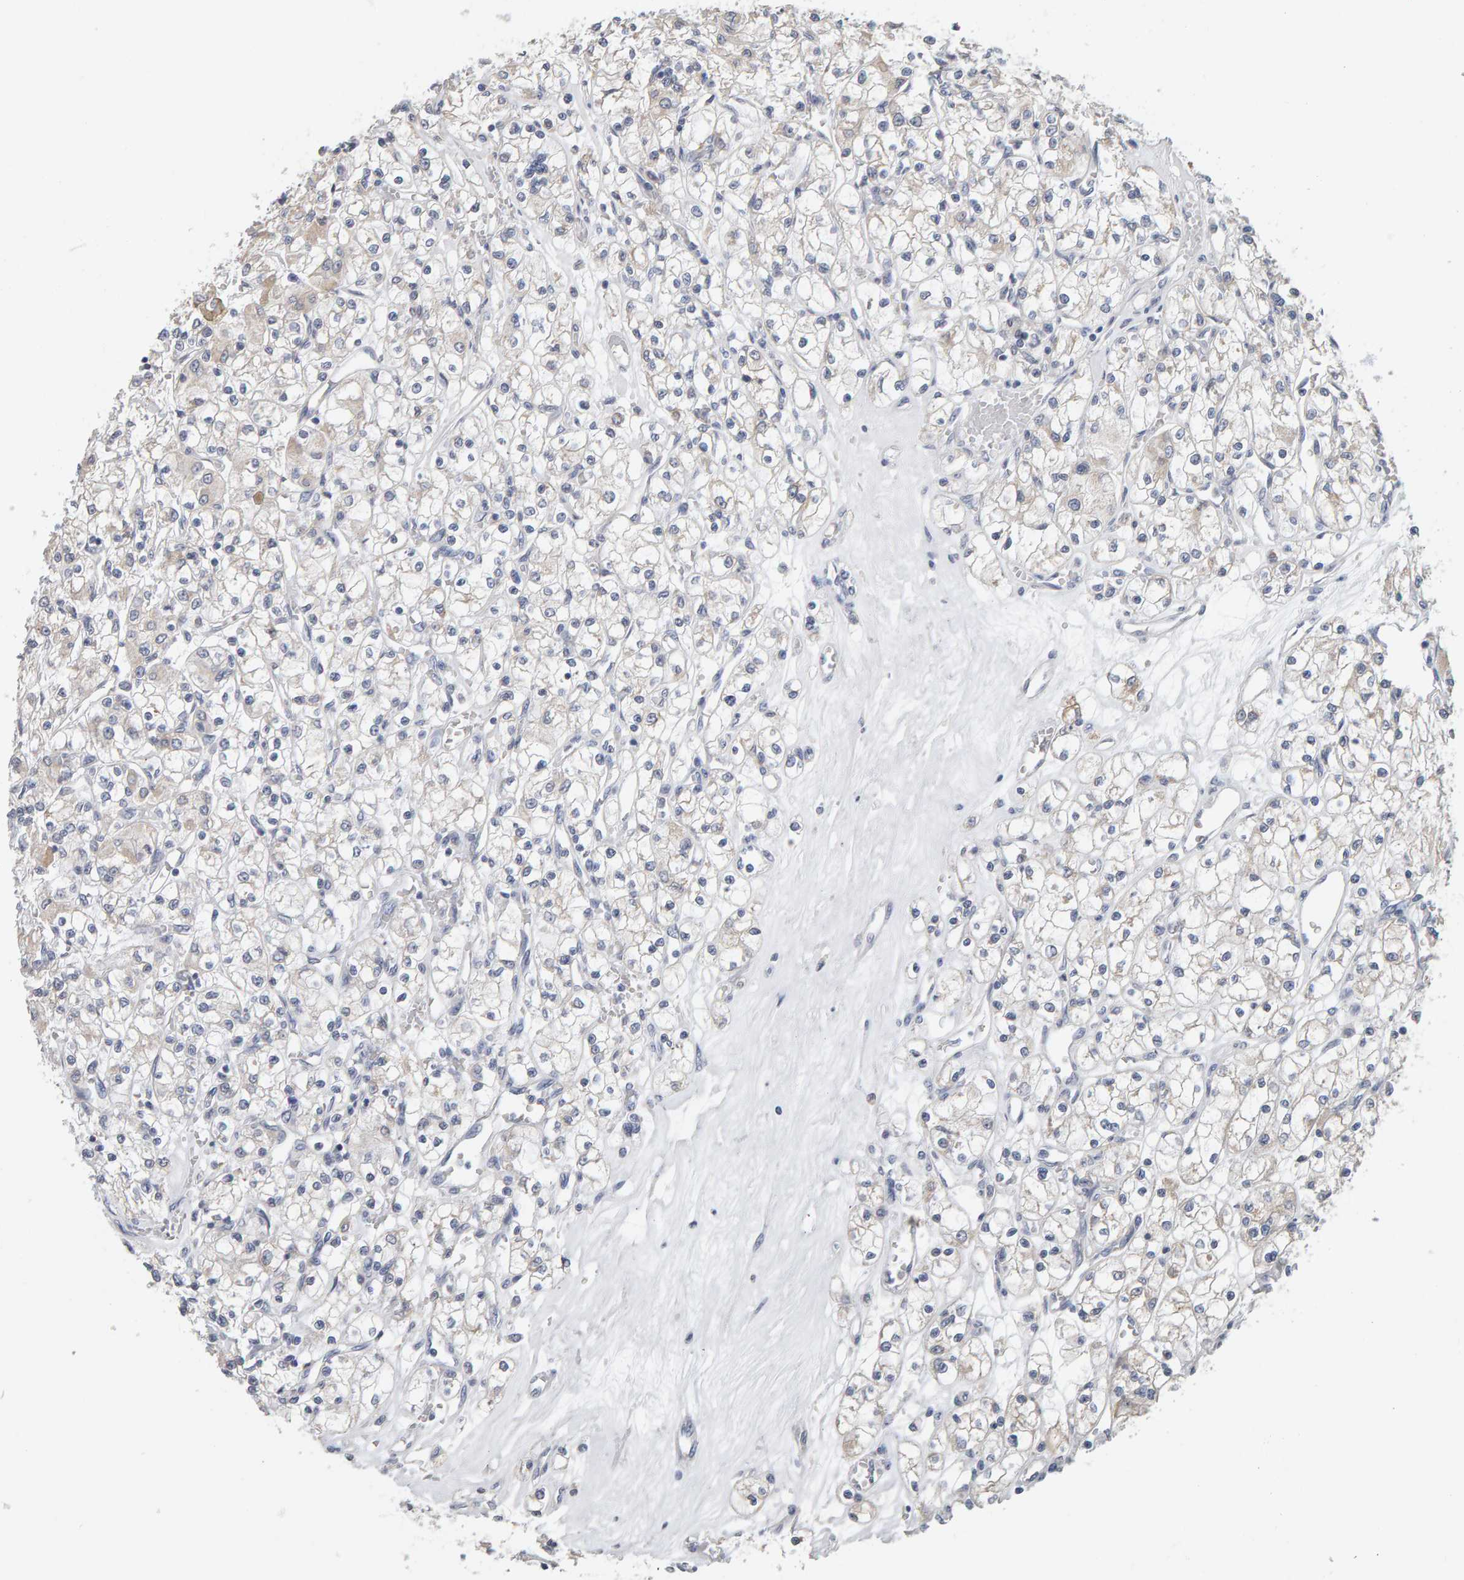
{"staining": {"intensity": "weak", "quantity": "<25%", "location": "cytoplasmic/membranous"}, "tissue": "renal cancer", "cell_type": "Tumor cells", "image_type": "cancer", "snomed": [{"axis": "morphology", "description": "Adenocarcinoma, NOS"}, {"axis": "topography", "description": "Kidney"}], "caption": "Immunohistochemistry of human adenocarcinoma (renal) exhibits no positivity in tumor cells.", "gene": "ADHFE1", "patient": {"sex": "female", "age": 59}}